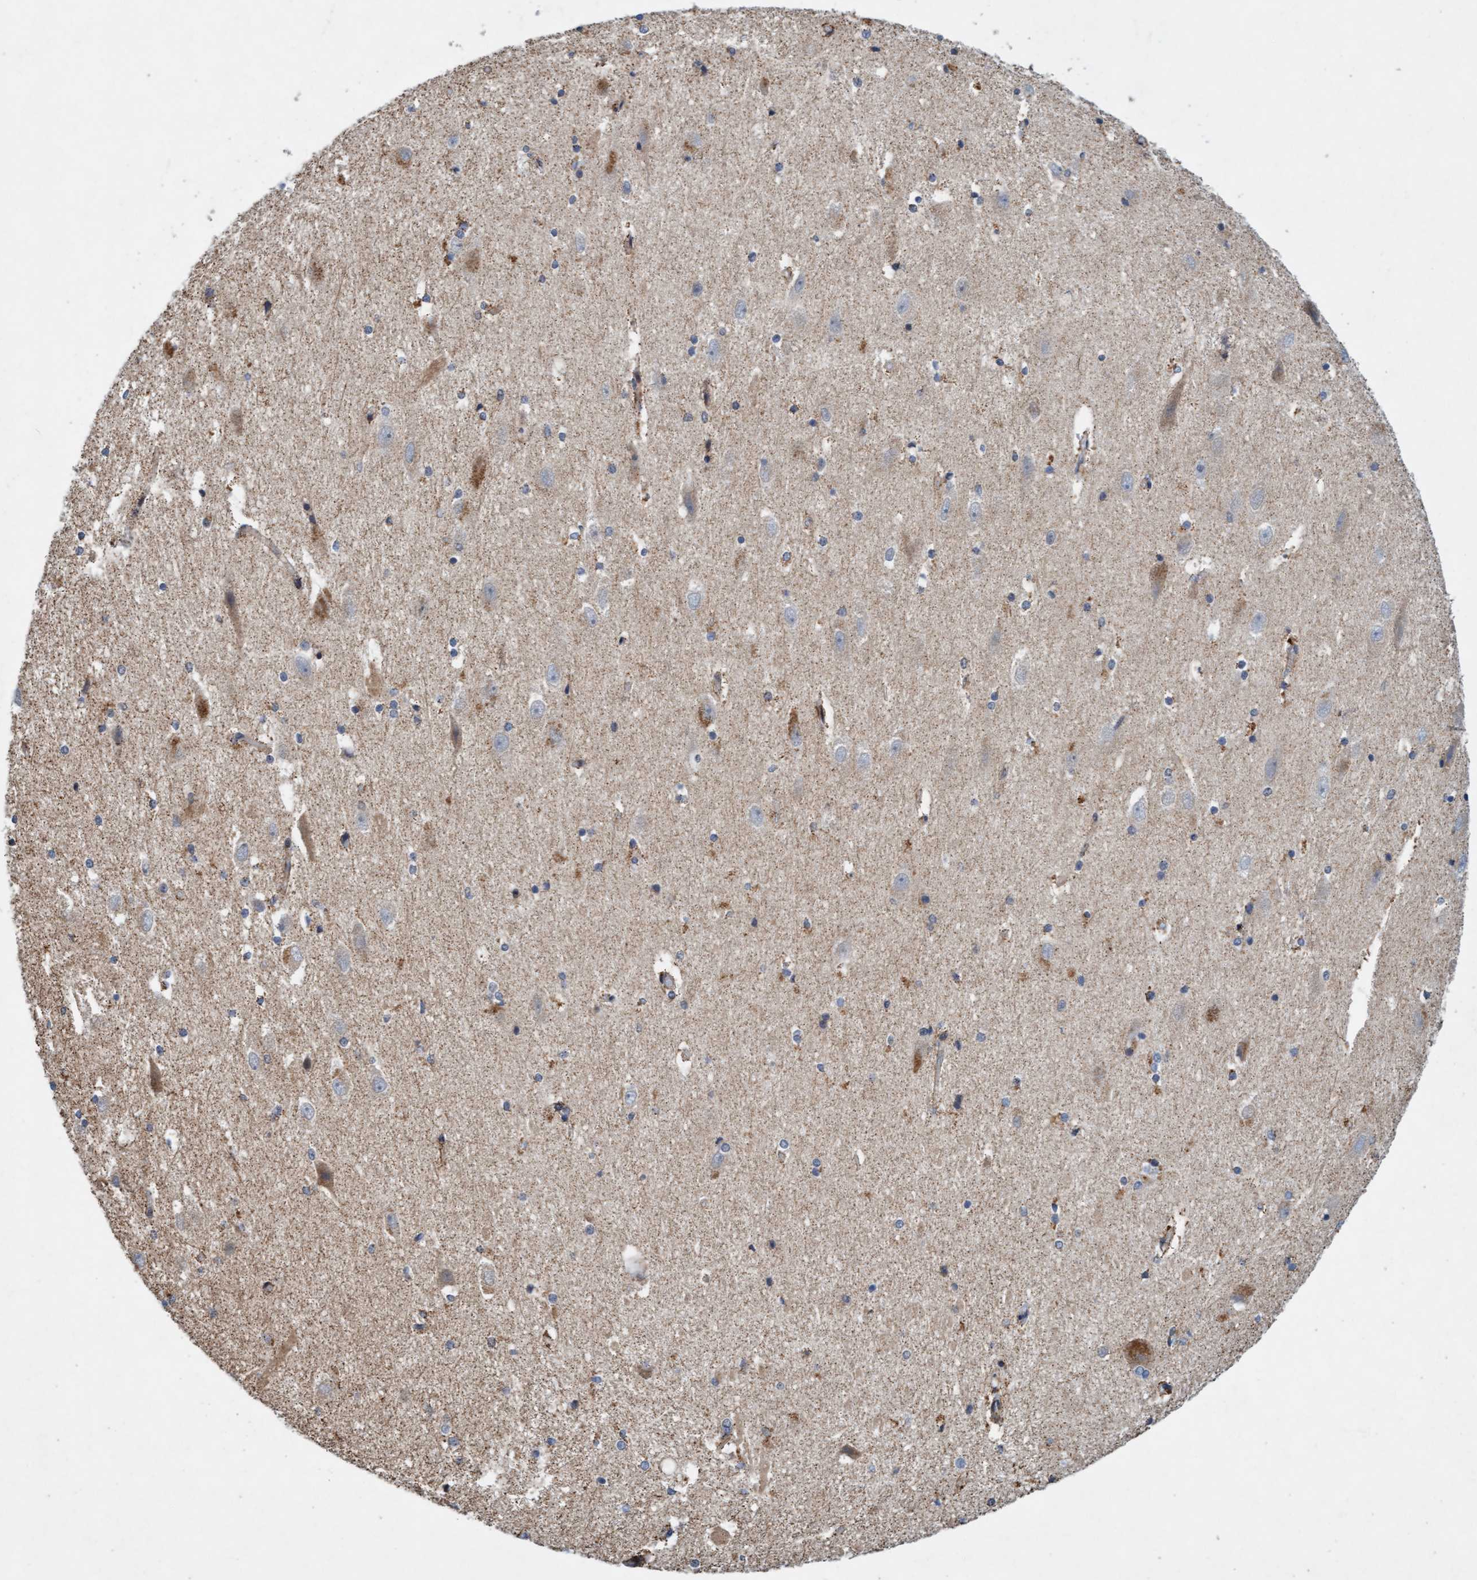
{"staining": {"intensity": "moderate", "quantity": "<25%", "location": "cytoplasmic/membranous"}, "tissue": "hippocampus", "cell_type": "Glial cells", "image_type": "normal", "snomed": [{"axis": "morphology", "description": "Normal tissue, NOS"}, {"axis": "topography", "description": "Hippocampus"}], "caption": "IHC image of normal hippocampus stained for a protein (brown), which exhibits low levels of moderate cytoplasmic/membranous expression in approximately <25% of glial cells.", "gene": "TMEM70", "patient": {"sex": "female", "age": 19}}